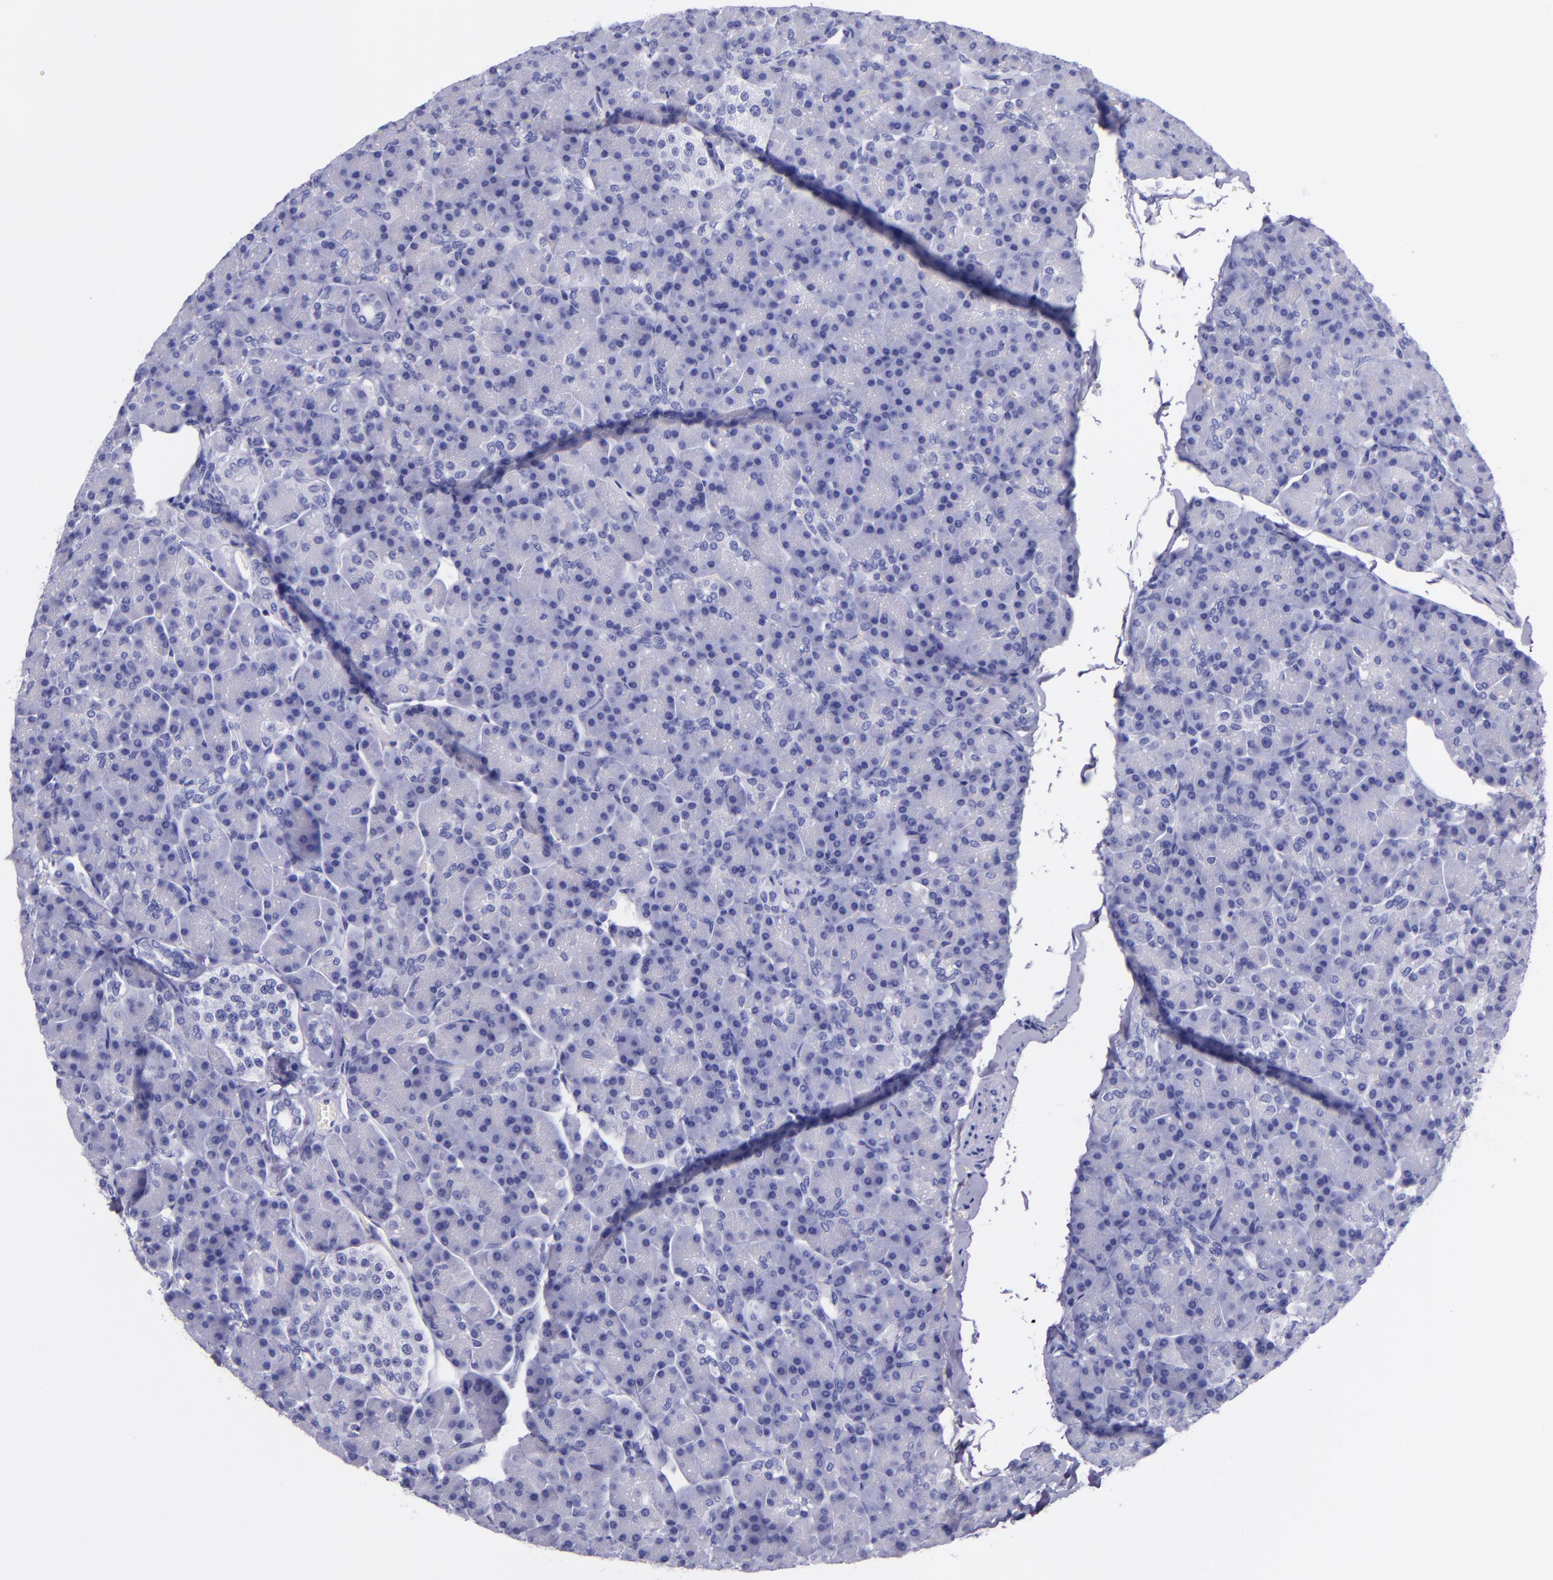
{"staining": {"intensity": "negative", "quantity": "none", "location": "none"}, "tissue": "pancreas", "cell_type": "Exocrine glandular cells", "image_type": "normal", "snomed": [{"axis": "morphology", "description": "Normal tissue, NOS"}, {"axis": "topography", "description": "Pancreas"}], "caption": "A high-resolution micrograph shows immunohistochemistry (IHC) staining of normal pancreas, which exhibits no significant expression in exocrine glandular cells.", "gene": "SLPI", "patient": {"sex": "female", "age": 43}}